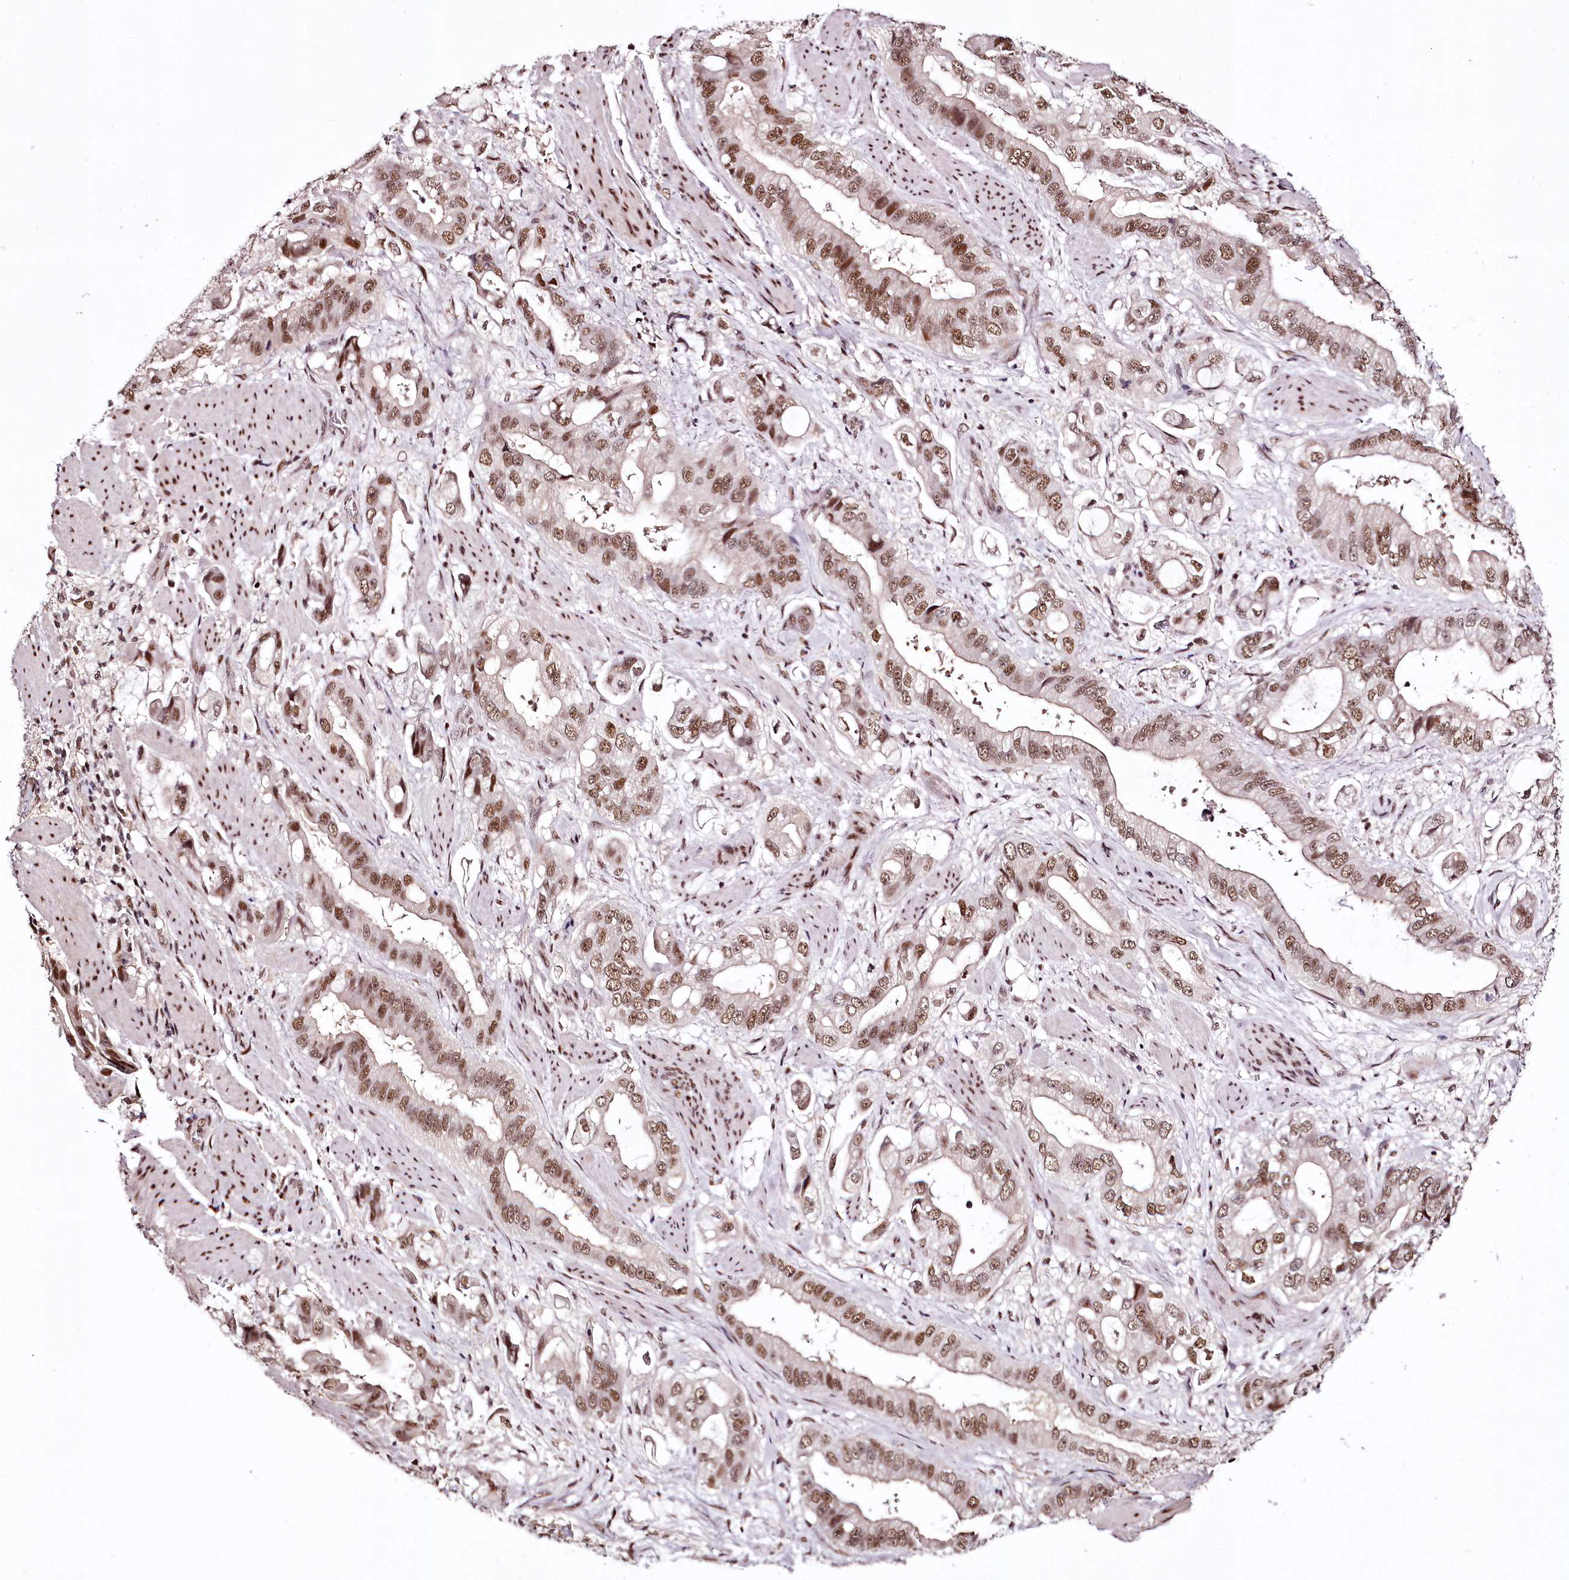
{"staining": {"intensity": "moderate", "quantity": ">75%", "location": "nuclear"}, "tissue": "stomach cancer", "cell_type": "Tumor cells", "image_type": "cancer", "snomed": [{"axis": "morphology", "description": "Adenocarcinoma, NOS"}, {"axis": "topography", "description": "Stomach"}], "caption": "Immunohistochemistry (DAB) staining of human stomach cancer shows moderate nuclear protein positivity in approximately >75% of tumor cells.", "gene": "TTC33", "patient": {"sex": "male", "age": 62}}